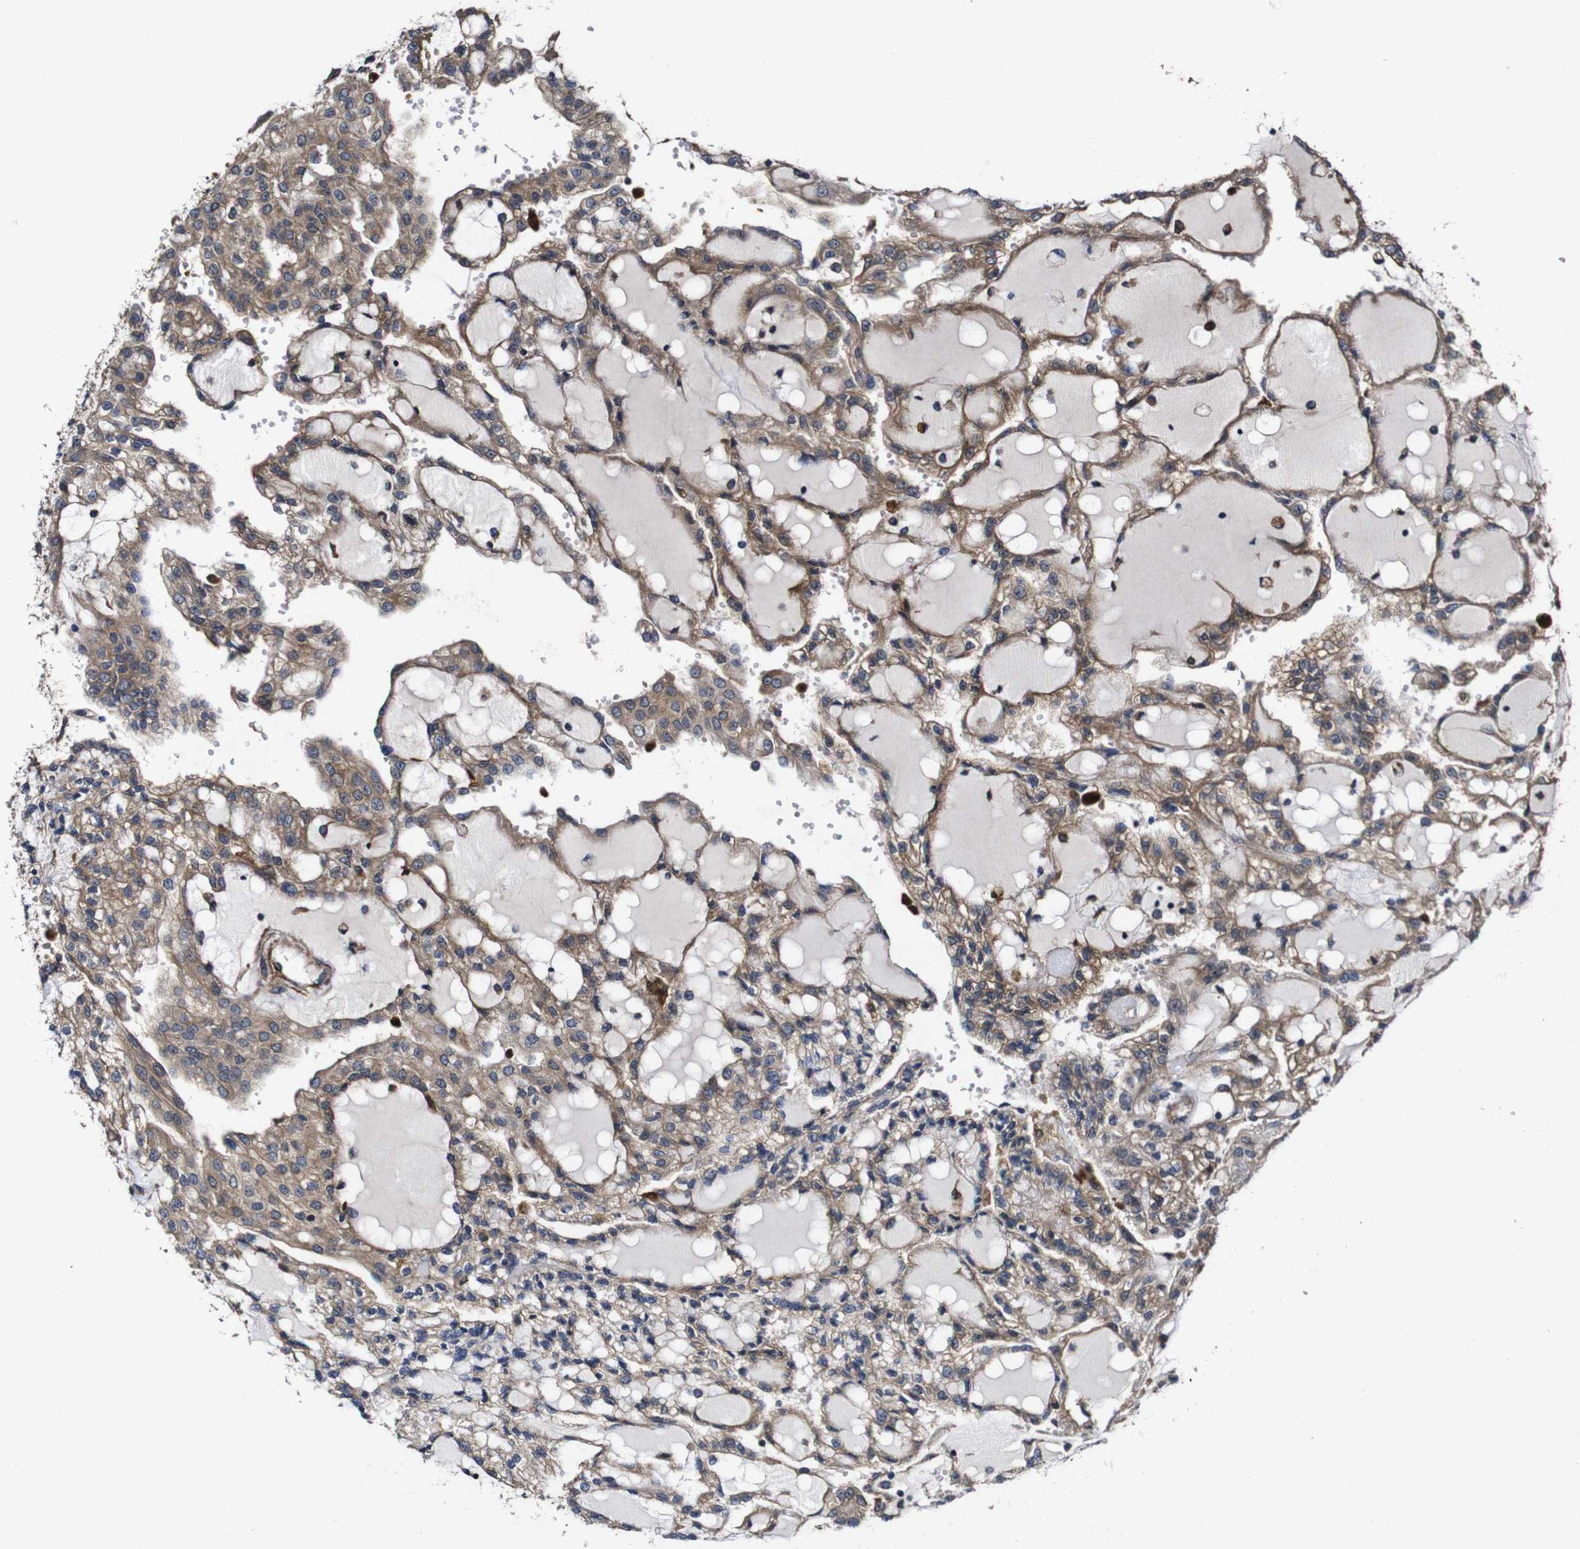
{"staining": {"intensity": "moderate", "quantity": ">75%", "location": "cytoplasmic/membranous"}, "tissue": "renal cancer", "cell_type": "Tumor cells", "image_type": "cancer", "snomed": [{"axis": "morphology", "description": "Adenocarcinoma, NOS"}, {"axis": "topography", "description": "Kidney"}], "caption": "Protein analysis of renal adenocarcinoma tissue displays moderate cytoplasmic/membranous staining in about >75% of tumor cells. Immunohistochemistry stains the protein of interest in brown and the nuclei are stained blue.", "gene": "GSDME", "patient": {"sex": "male", "age": 63}}